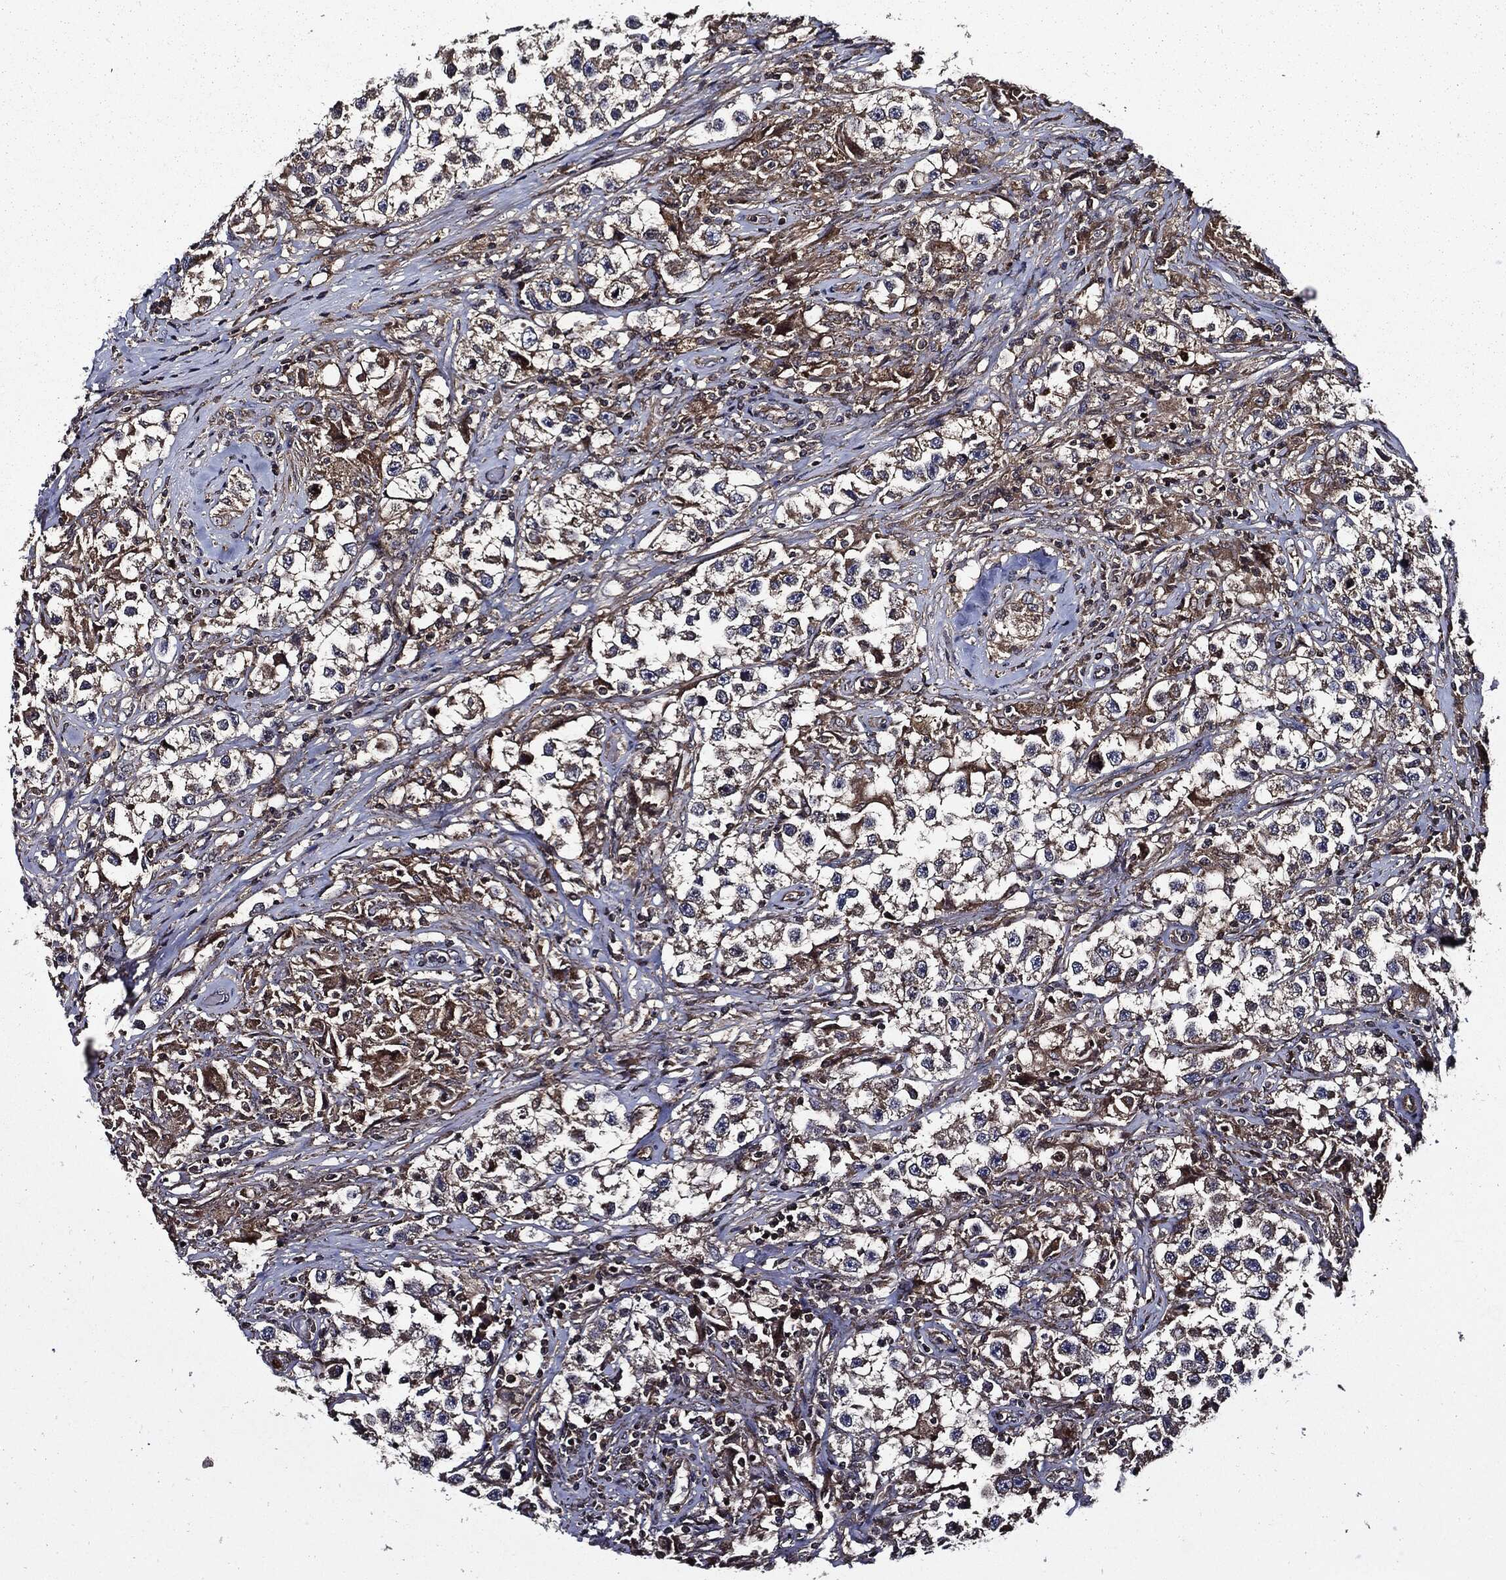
{"staining": {"intensity": "moderate", "quantity": "<25%", "location": "cytoplasmic/membranous"}, "tissue": "testis cancer", "cell_type": "Tumor cells", "image_type": "cancer", "snomed": [{"axis": "morphology", "description": "Seminoma, NOS"}, {"axis": "topography", "description": "Testis"}], "caption": "A photomicrograph of human testis seminoma stained for a protein exhibits moderate cytoplasmic/membranous brown staining in tumor cells.", "gene": "PDCD6IP", "patient": {"sex": "male", "age": 46}}